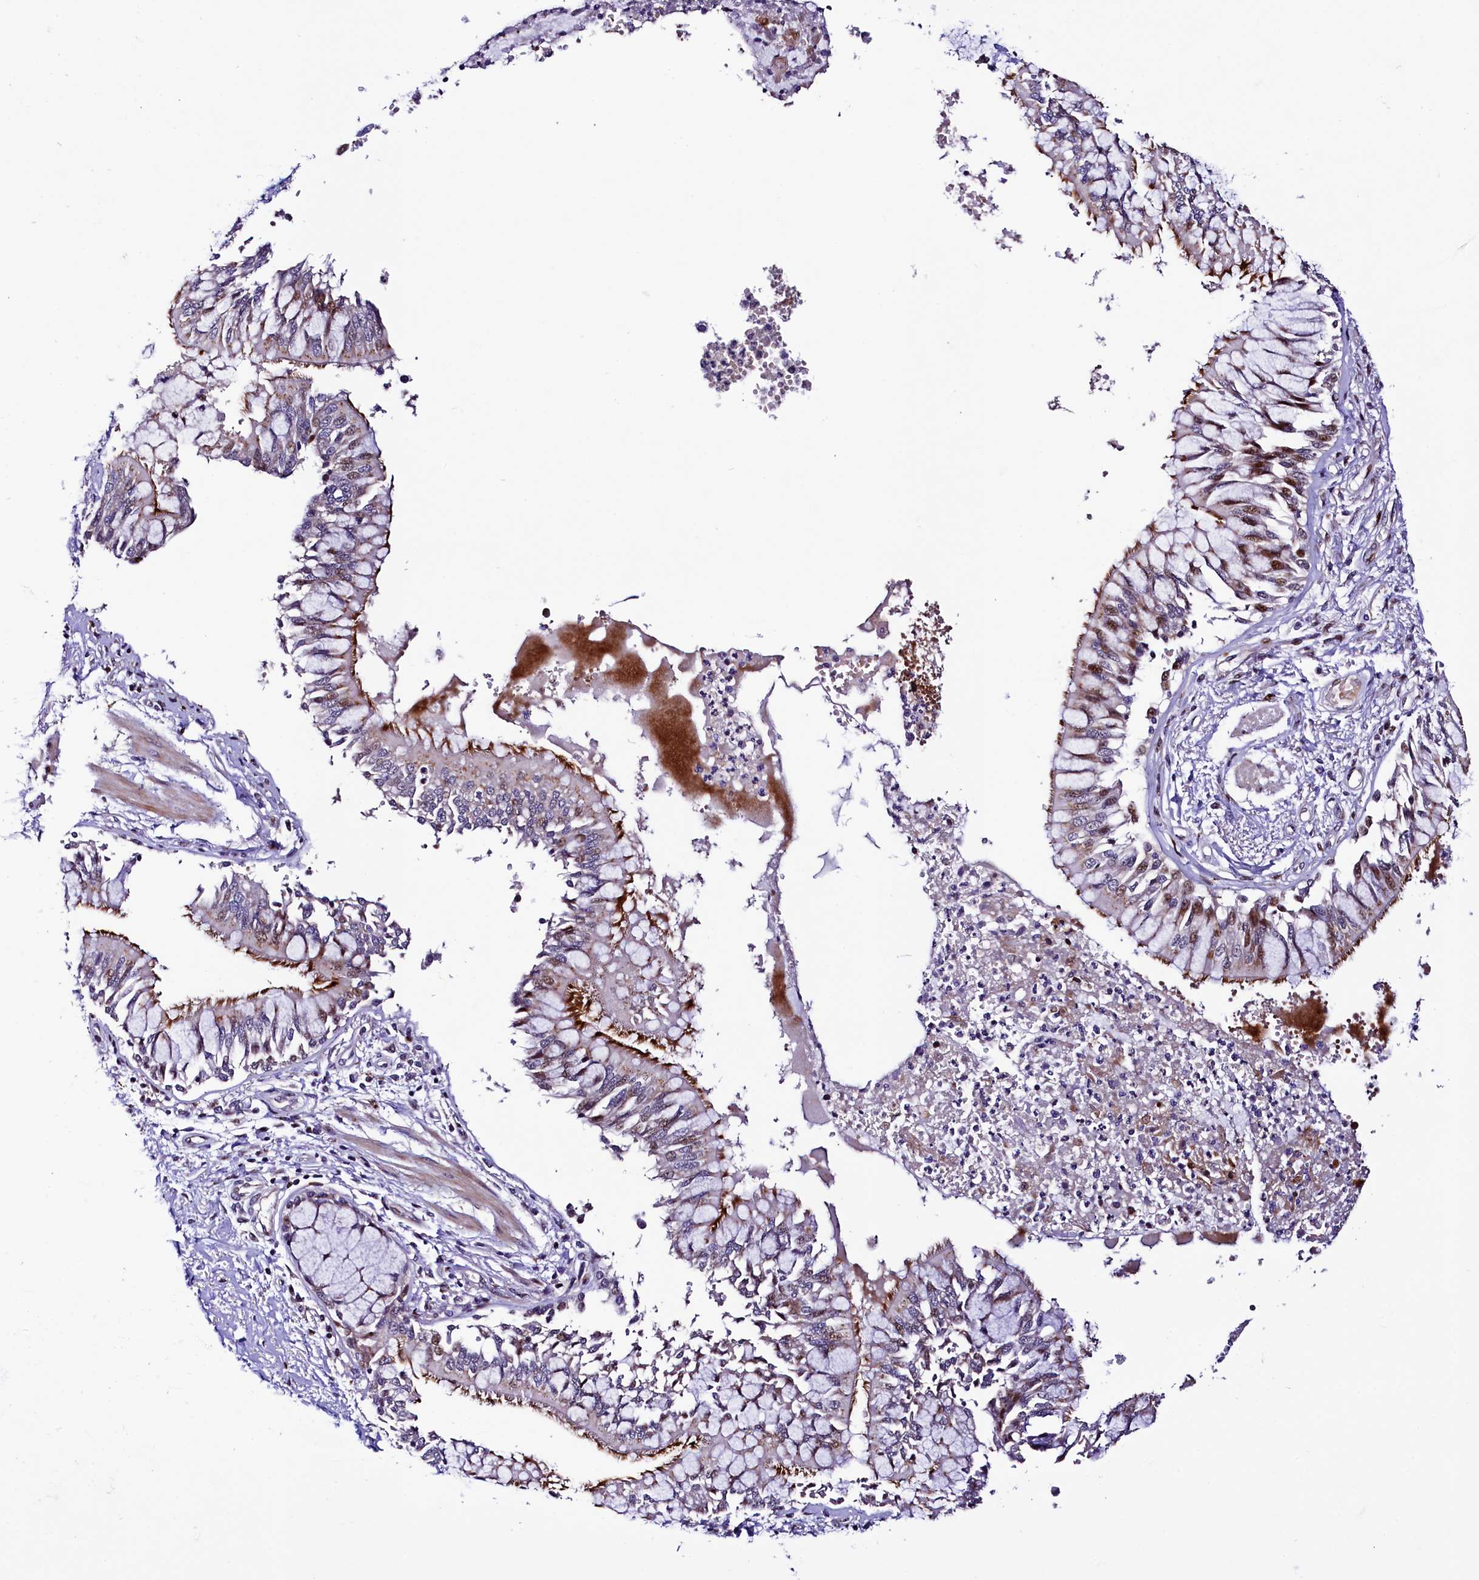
{"staining": {"intensity": "strong", "quantity": "25%-75%", "location": "cytoplasmic/membranous,nuclear"}, "tissue": "bronchus", "cell_type": "Respiratory epithelial cells", "image_type": "normal", "snomed": [{"axis": "morphology", "description": "Normal tissue, NOS"}, {"axis": "topography", "description": "Cartilage tissue"}, {"axis": "topography", "description": "Bronchus"}, {"axis": "topography", "description": "Lung"}], "caption": "Brown immunohistochemical staining in unremarkable human bronchus displays strong cytoplasmic/membranous,nuclear positivity in approximately 25%-75% of respiratory epithelial cells. (brown staining indicates protein expression, while blue staining denotes nuclei).", "gene": "TRMT112", "patient": {"sex": "female", "age": 49}}